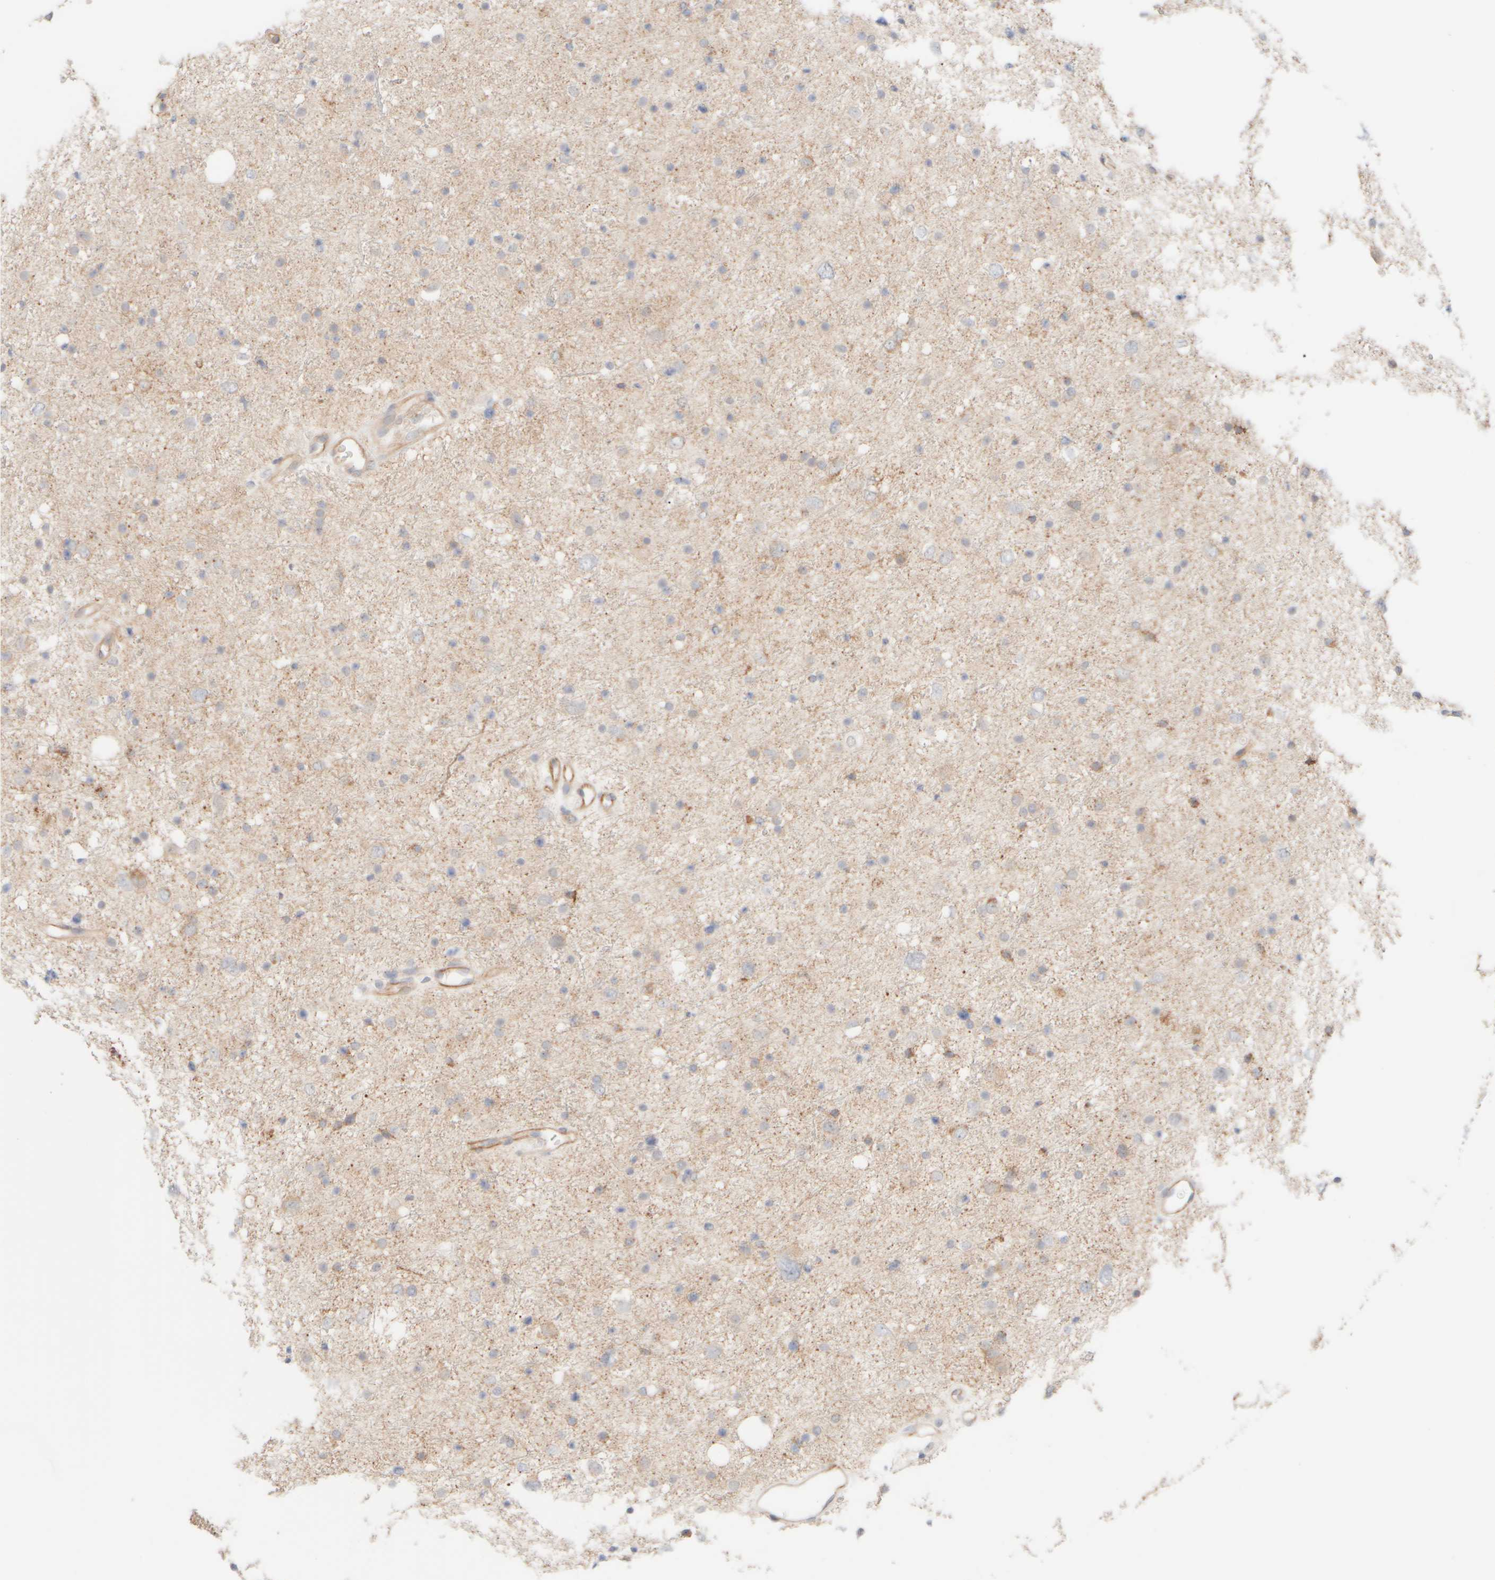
{"staining": {"intensity": "moderate", "quantity": "<25%", "location": "cytoplasmic/membranous"}, "tissue": "glioma", "cell_type": "Tumor cells", "image_type": "cancer", "snomed": [{"axis": "morphology", "description": "Glioma, malignant, Low grade"}, {"axis": "topography", "description": "Brain"}], "caption": "Malignant low-grade glioma tissue exhibits moderate cytoplasmic/membranous staining in about <25% of tumor cells", "gene": "UNC13B", "patient": {"sex": "female", "age": 37}}